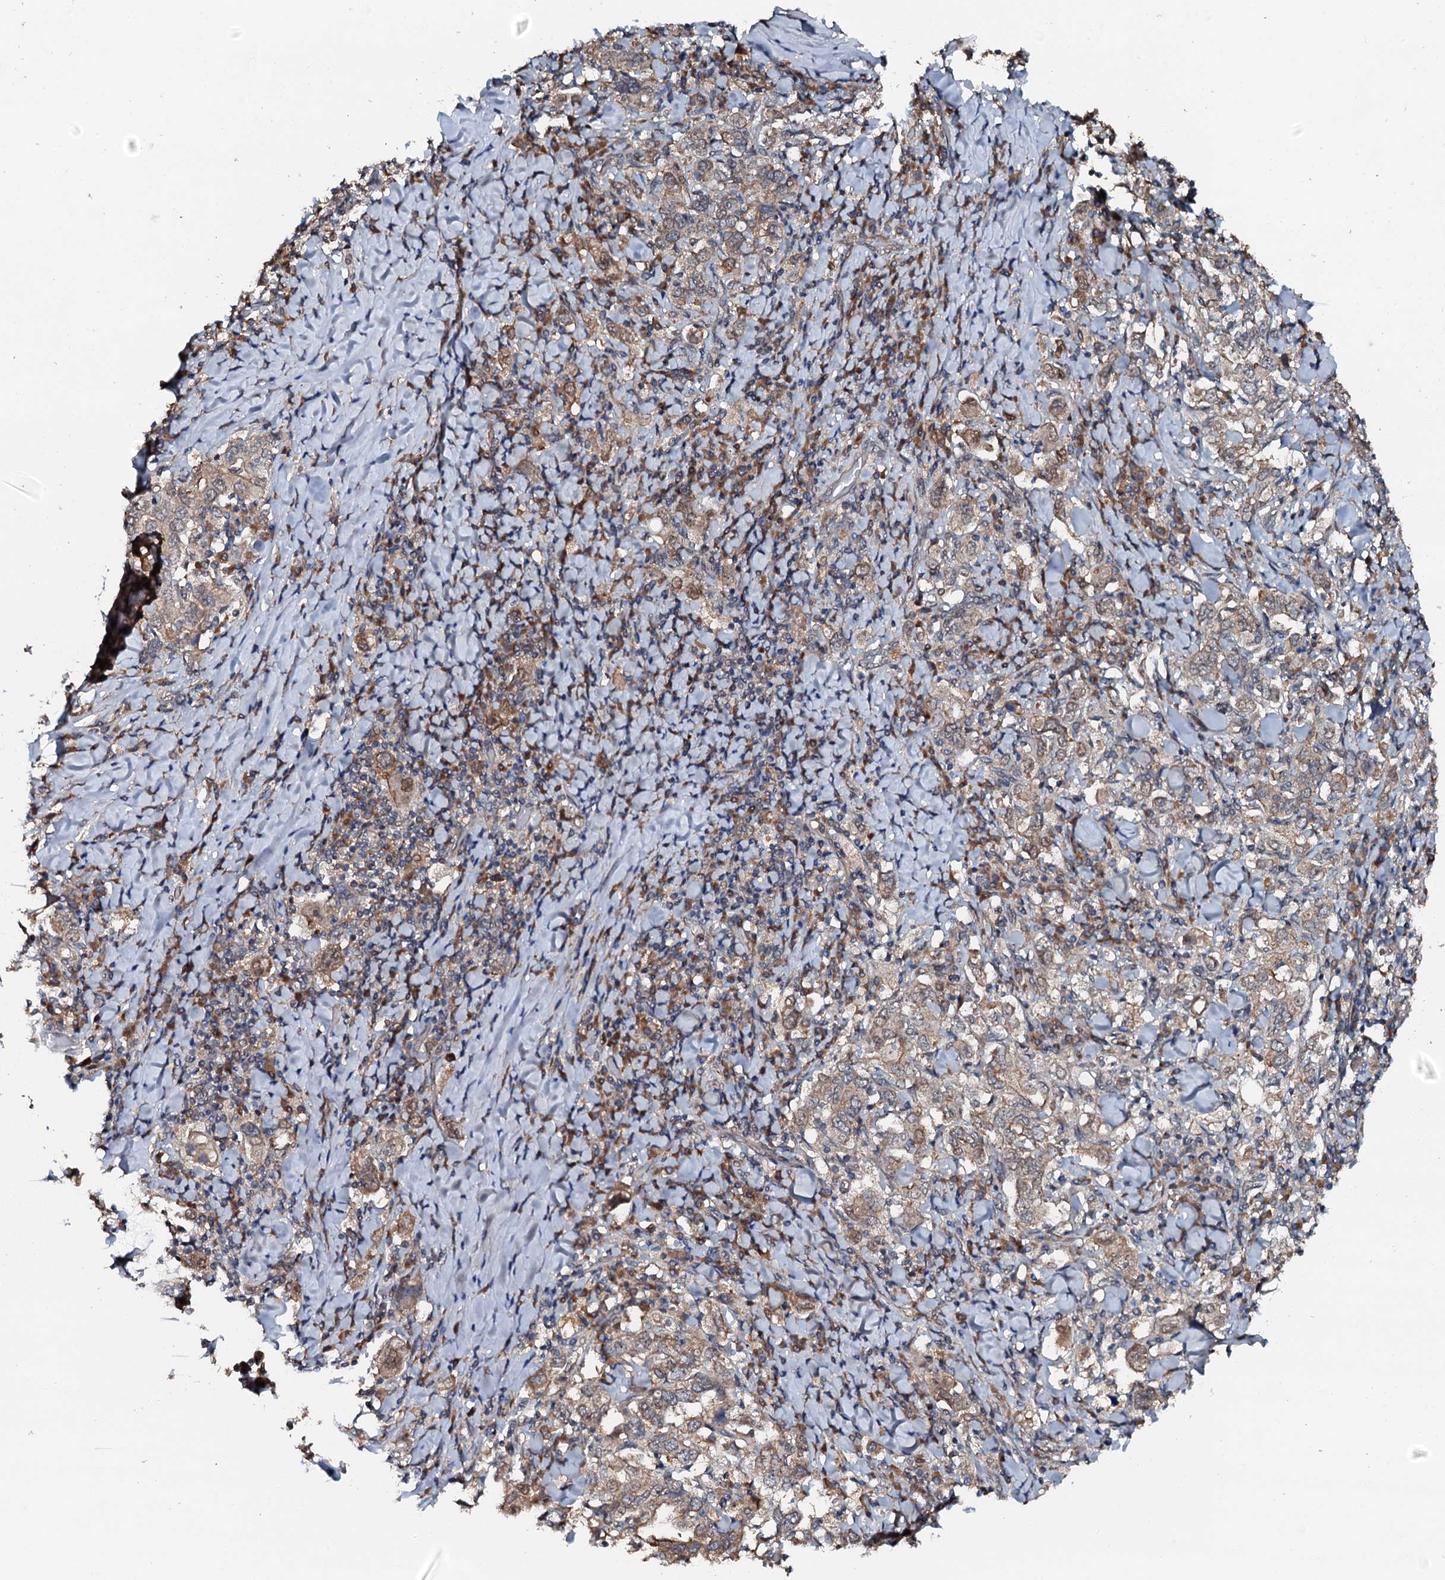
{"staining": {"intensity": "weak", "quantity": "25%-75%", "location": "cytoplasmic/membranous"}, "tissue": "stomach cancer", "cell_type": "Tumor cells", "image_type": "cancer", "snomed": [{"axis": "morphology", "description": "Adenocarcinoma, NOS"}, {"axis": "topography", "description": "Stomach, upper"}], "caption": "Stomach cancer (adenocarcinoma) stained with immunohistochemistry demonstrates weak cytoplasmic/membranous expression in about 25%-75% of tumor cells. The protein is shown in brown color, while the nuclei are stained blue.", "gene": "FLYWCH1", "patient": {"sex": "male", "age": 62}}